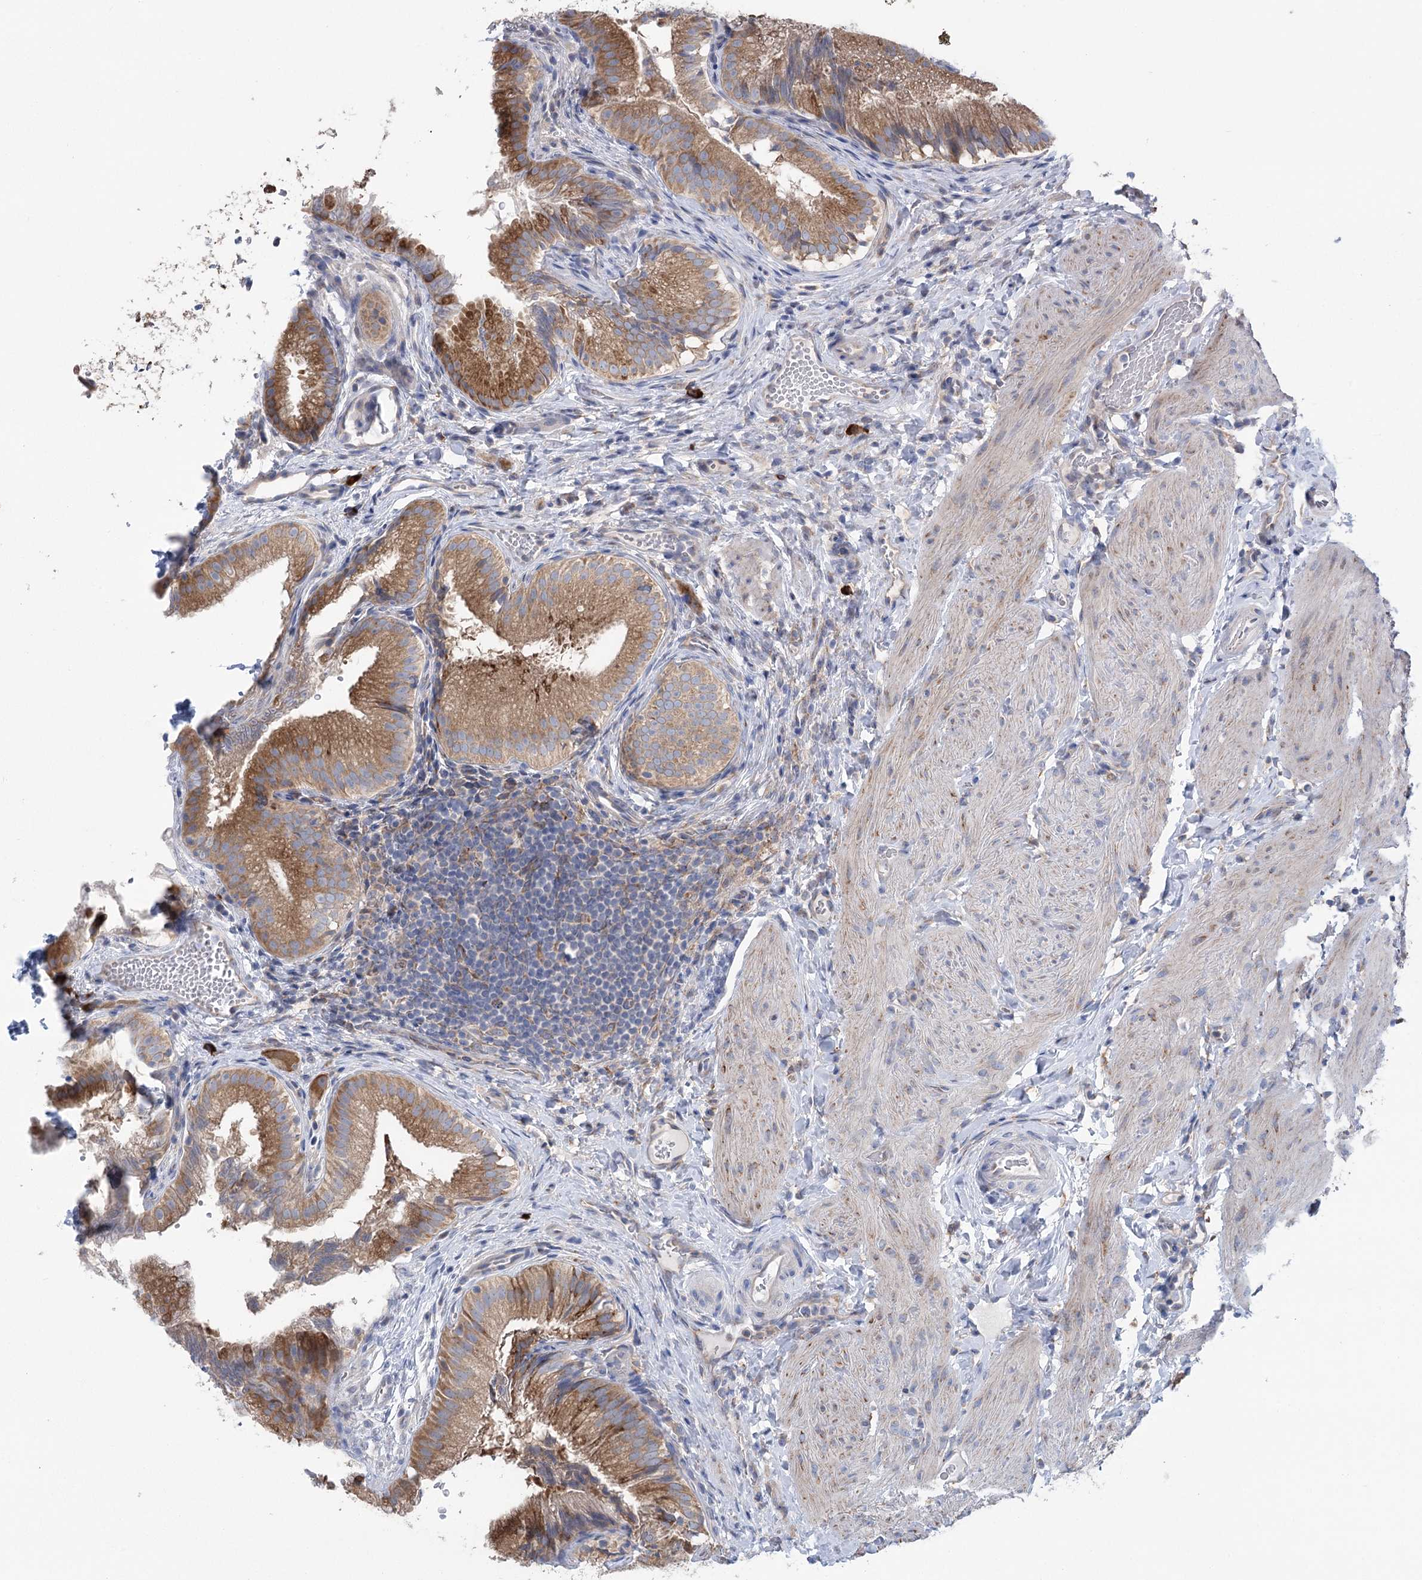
{"staining": {"intensity": "moderate", "quantity": ">75%", "location": "cytoplasmic/membranous"}, "tissue": "gallbladder", "cell_type": "Glandular cells", "image_type": "normal", "snomed": [{"axis": "morphology", "description": "Normal tissue, NOS"}, {"axis": "topography", "description": "Gallbladder"}], "caption": "High-power microscopy captured an immunohistochemistry image of unremarkable gallbladder, revealing moderate cytoplasmic/membranous expression in about >75% of glandular cells.", "gene": "METTL24", "patient": {"sex": "female", "age": 30}}